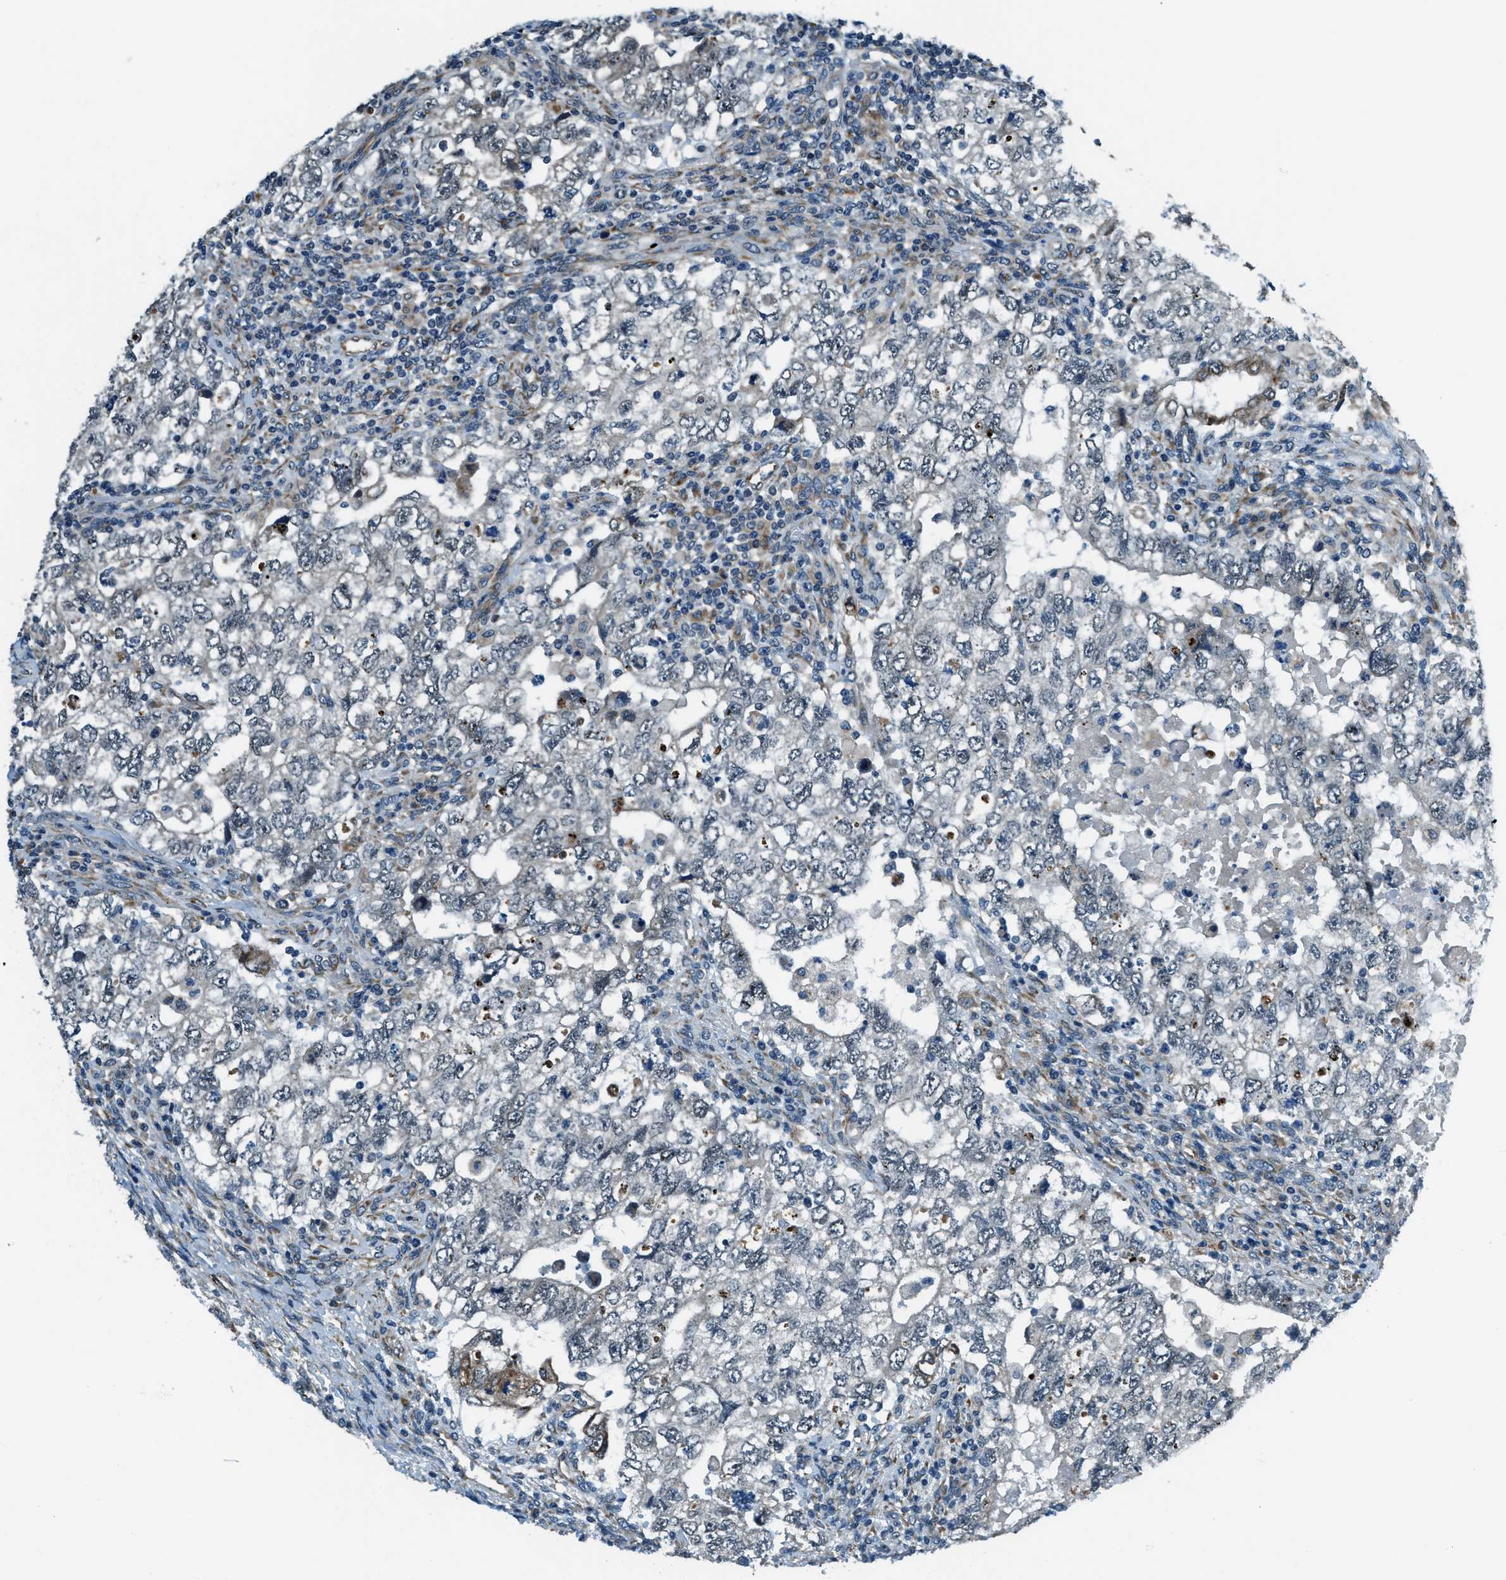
{"staining": {"intensity": "negative", "quantity": "none", "location": "none"}, "tissue": "testis cancer", "cell_type": "Tumor cells", "image_type": "cancer", "snomed": [{"axis": "morphology", "description": "Carcinoma, Embryonal, NOS"}, {"axis": "topography", "description": "Testis"}], "caption": "An IHC photomicrograph of testis cancer (embryonal carcinoma) is shown. There is no staining in tumor cells of testis cancer (embryonal carcinoma). (Stains: DAB (3,3'-diaminobenzidine) immunohistochemistry with hematoxylin counter stain, Microscopy: brightfield microscopy at high magnification).", "gene": "GINM1", "patient": {"sex": "male", "age": 36}}